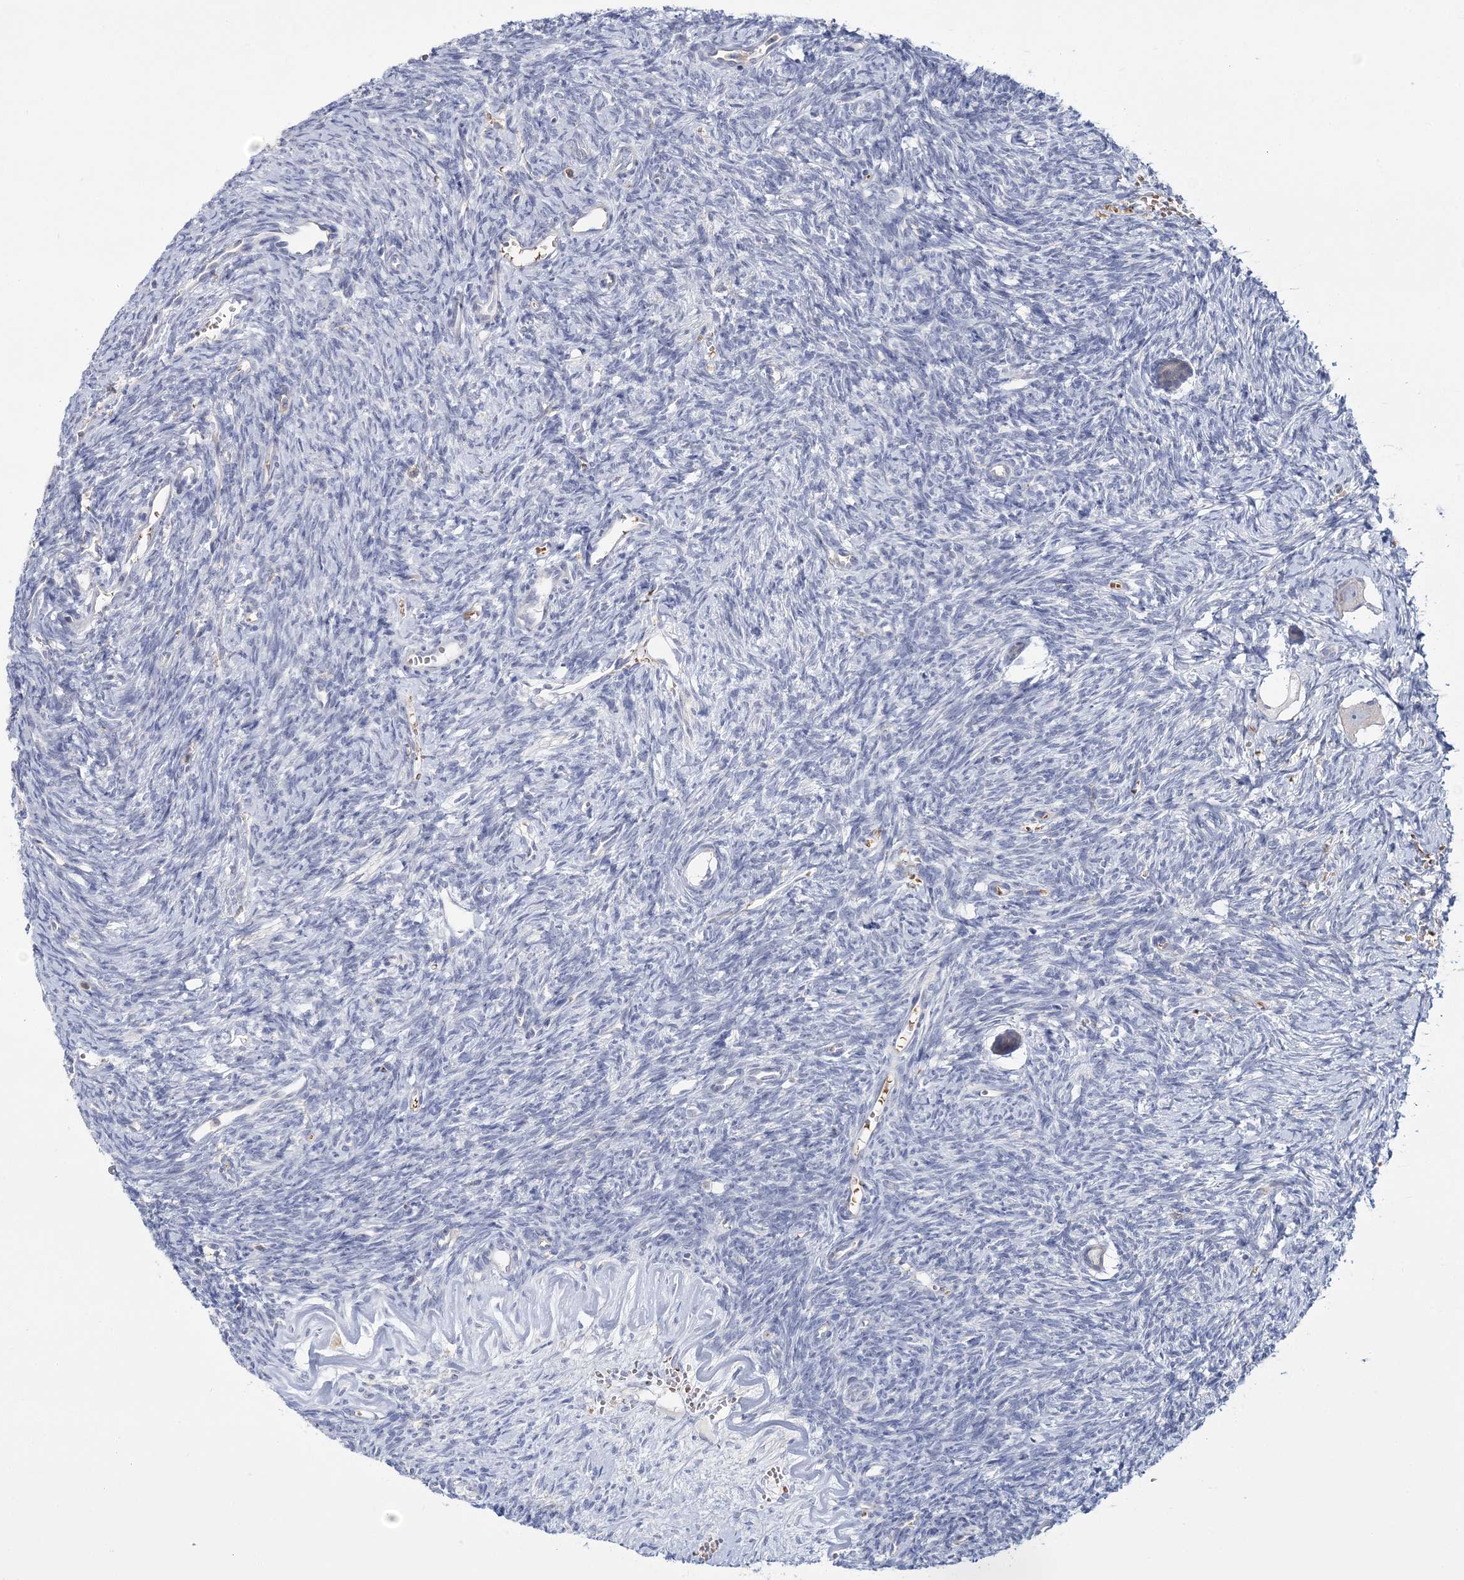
{"staining": {"intensity": "negative", "quantity": "none", "location": "none"}, "tissue": "ovary", "cell_type": "Follicle cells", "image_type": "normal", "snomed": [{"axis": "morphology", "description": "Normal tissue, NOS"}, {"axis": "topography", "description": "Ovary"}], "caption": "Immunohistochemistry micrograph of unremarkable human ovary stained for a protein (brown), which displays no positivity in follicle cells.", "gene": "ATP11B", "patient": {"sex": "female", "age": 39}}